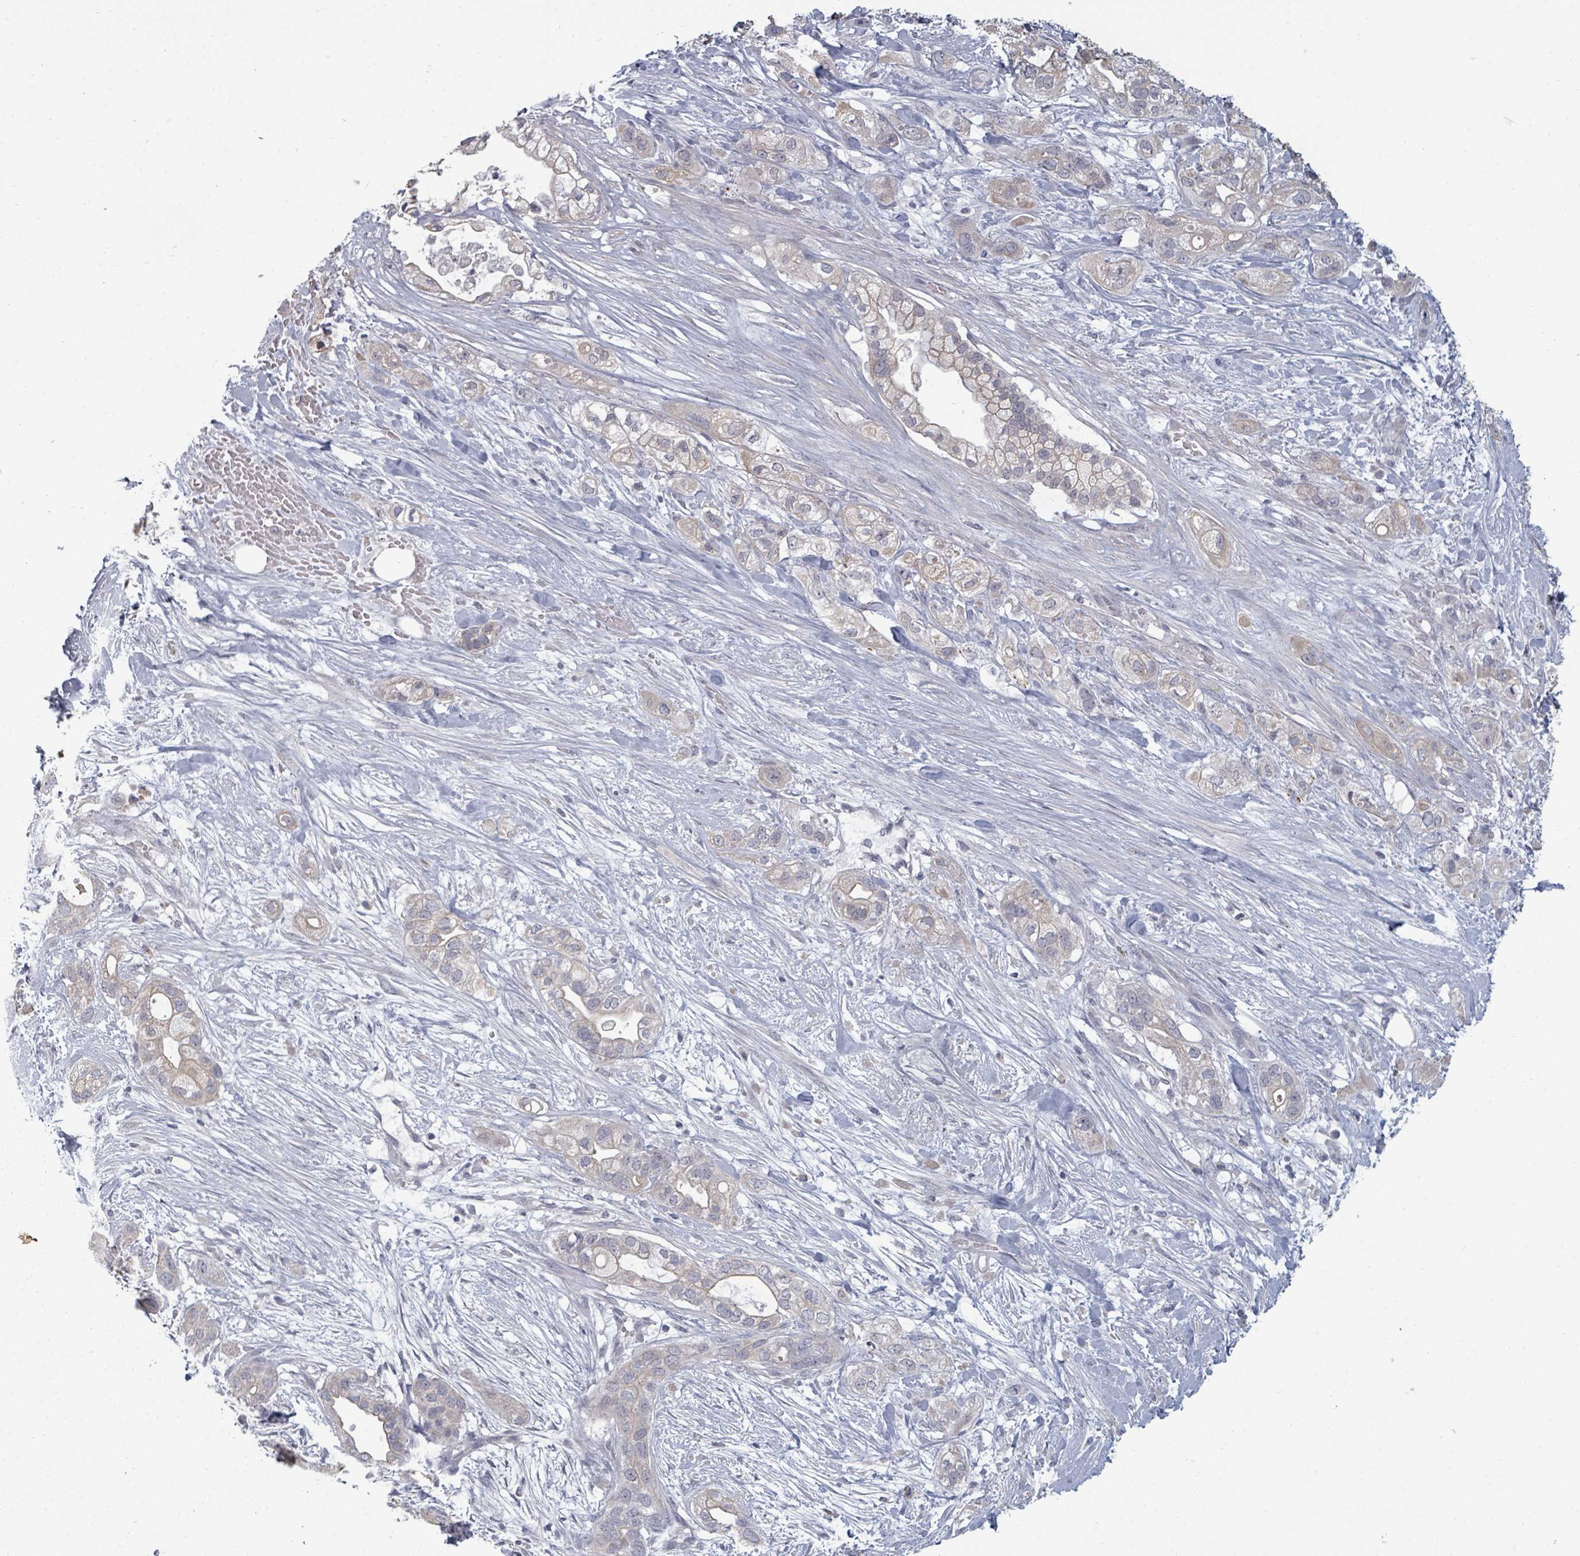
{"staining": {"intensity": "weak", "quantity": "25%-75%", "location": "cytoplasmic/membranous"}, "tissue": "pancreatic cancer", "cell_type": "Tumor cells", "image_type": "cancer", "snomed": [{"axis": "morphology", "description": "Adenocarcinoma, NOS"}, {"axis": "topography", "description": "Pancreas"}], "caption": "Immunohistochemical staining of adenocarcinoma (pancreatic) shows low levels of weak cytoplasmic/membranous positivity in about 25%-75% of tumor cells. Immunohistochemistry stains the protein of interest in brown and the nuclei are stained blue.", "gene": "ASB12", "patient": {"sex": "male", "age": 44}}